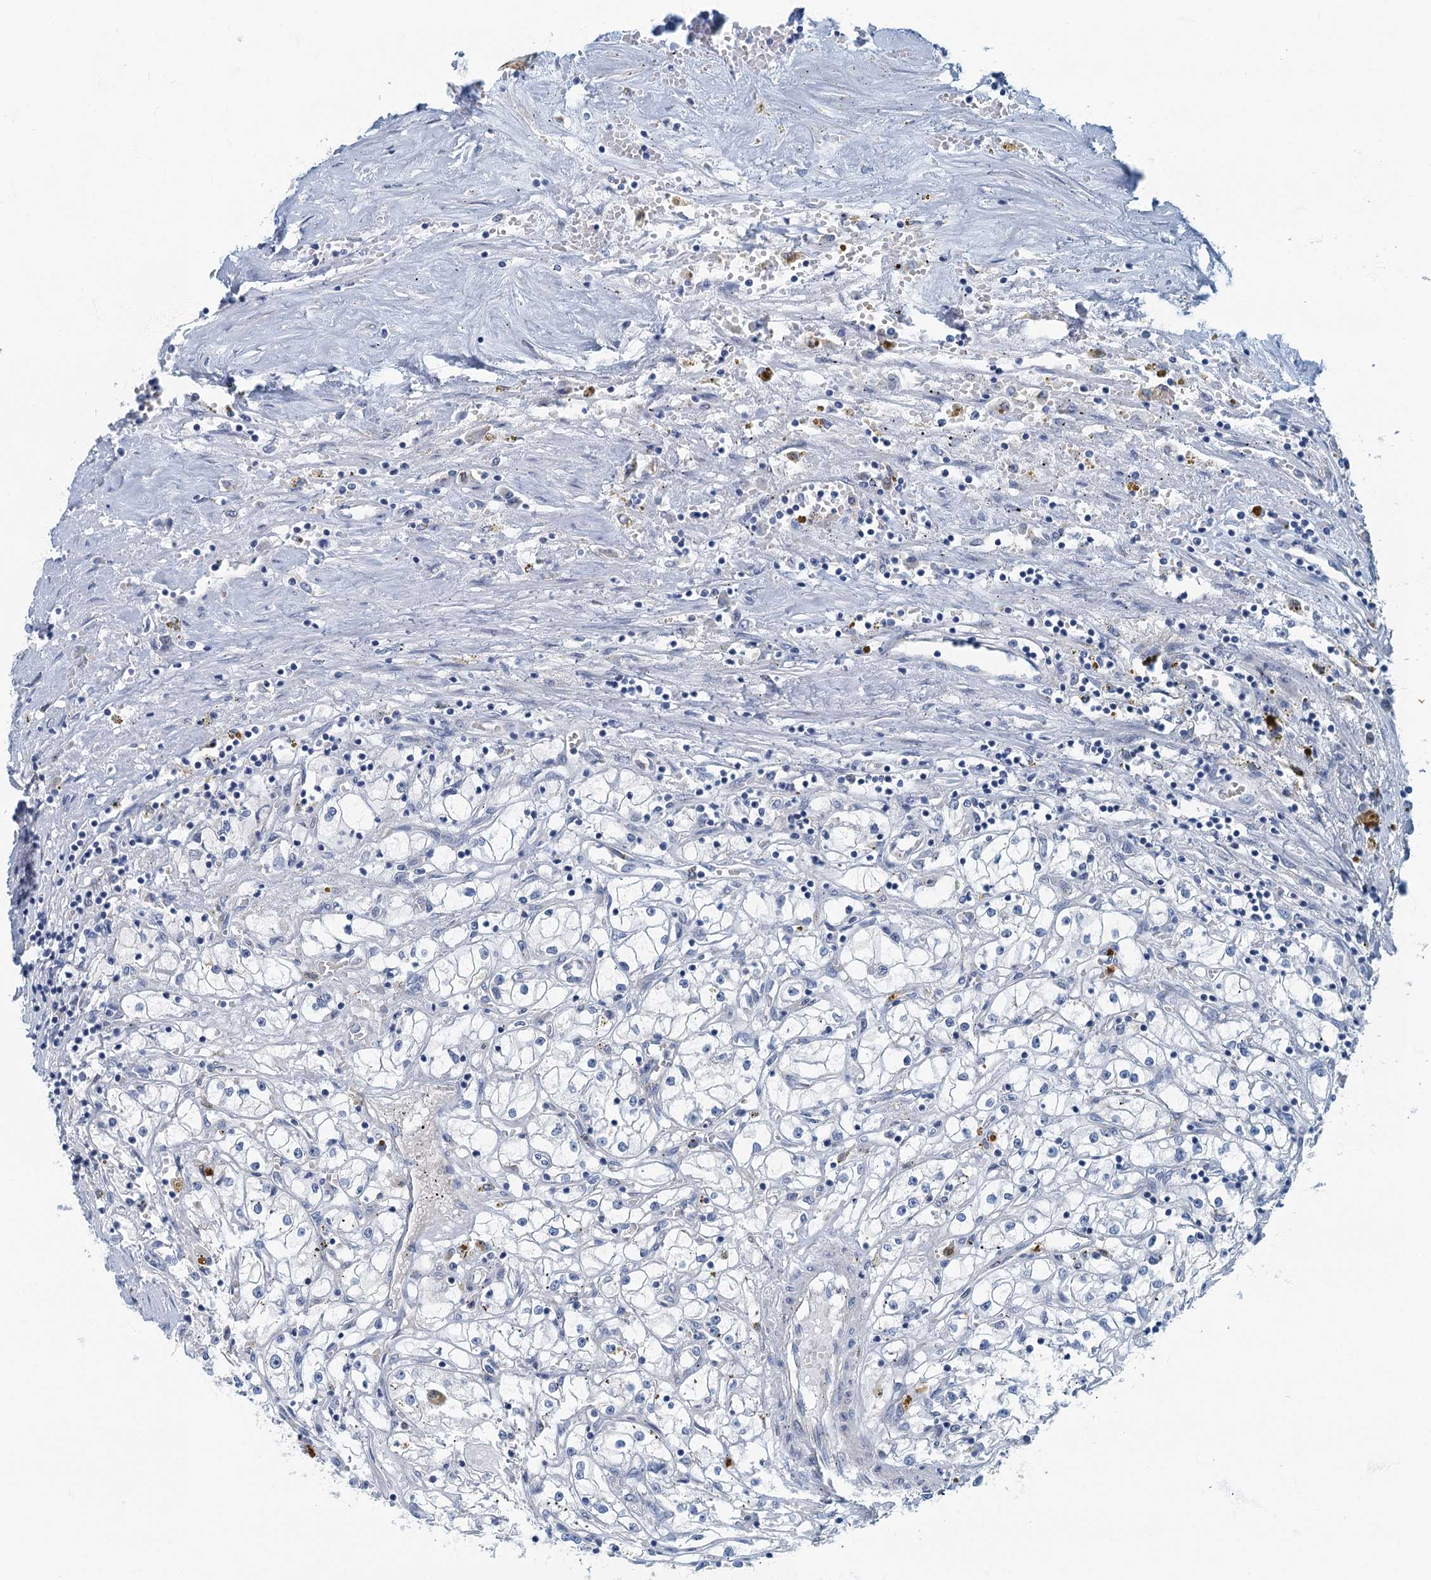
{"staining": {"intensity": "negative", "quantity": "none", "location": "none"}, "tissue": "renal cancer", "cell_type": "Tumor cells", "image_type": "cancer", "snomed": [{"axis": "morphology", "description": "Adenocarcinoma, NOS"}, {"axis": "topography", "description": "Kidney"}], "caption": "Protein analysis of adenocarcinoma (renal) shows no significant staining in tumor cells.", "gene": "ANKDD1A", "patient": {"sex": "male", "age": 56}}